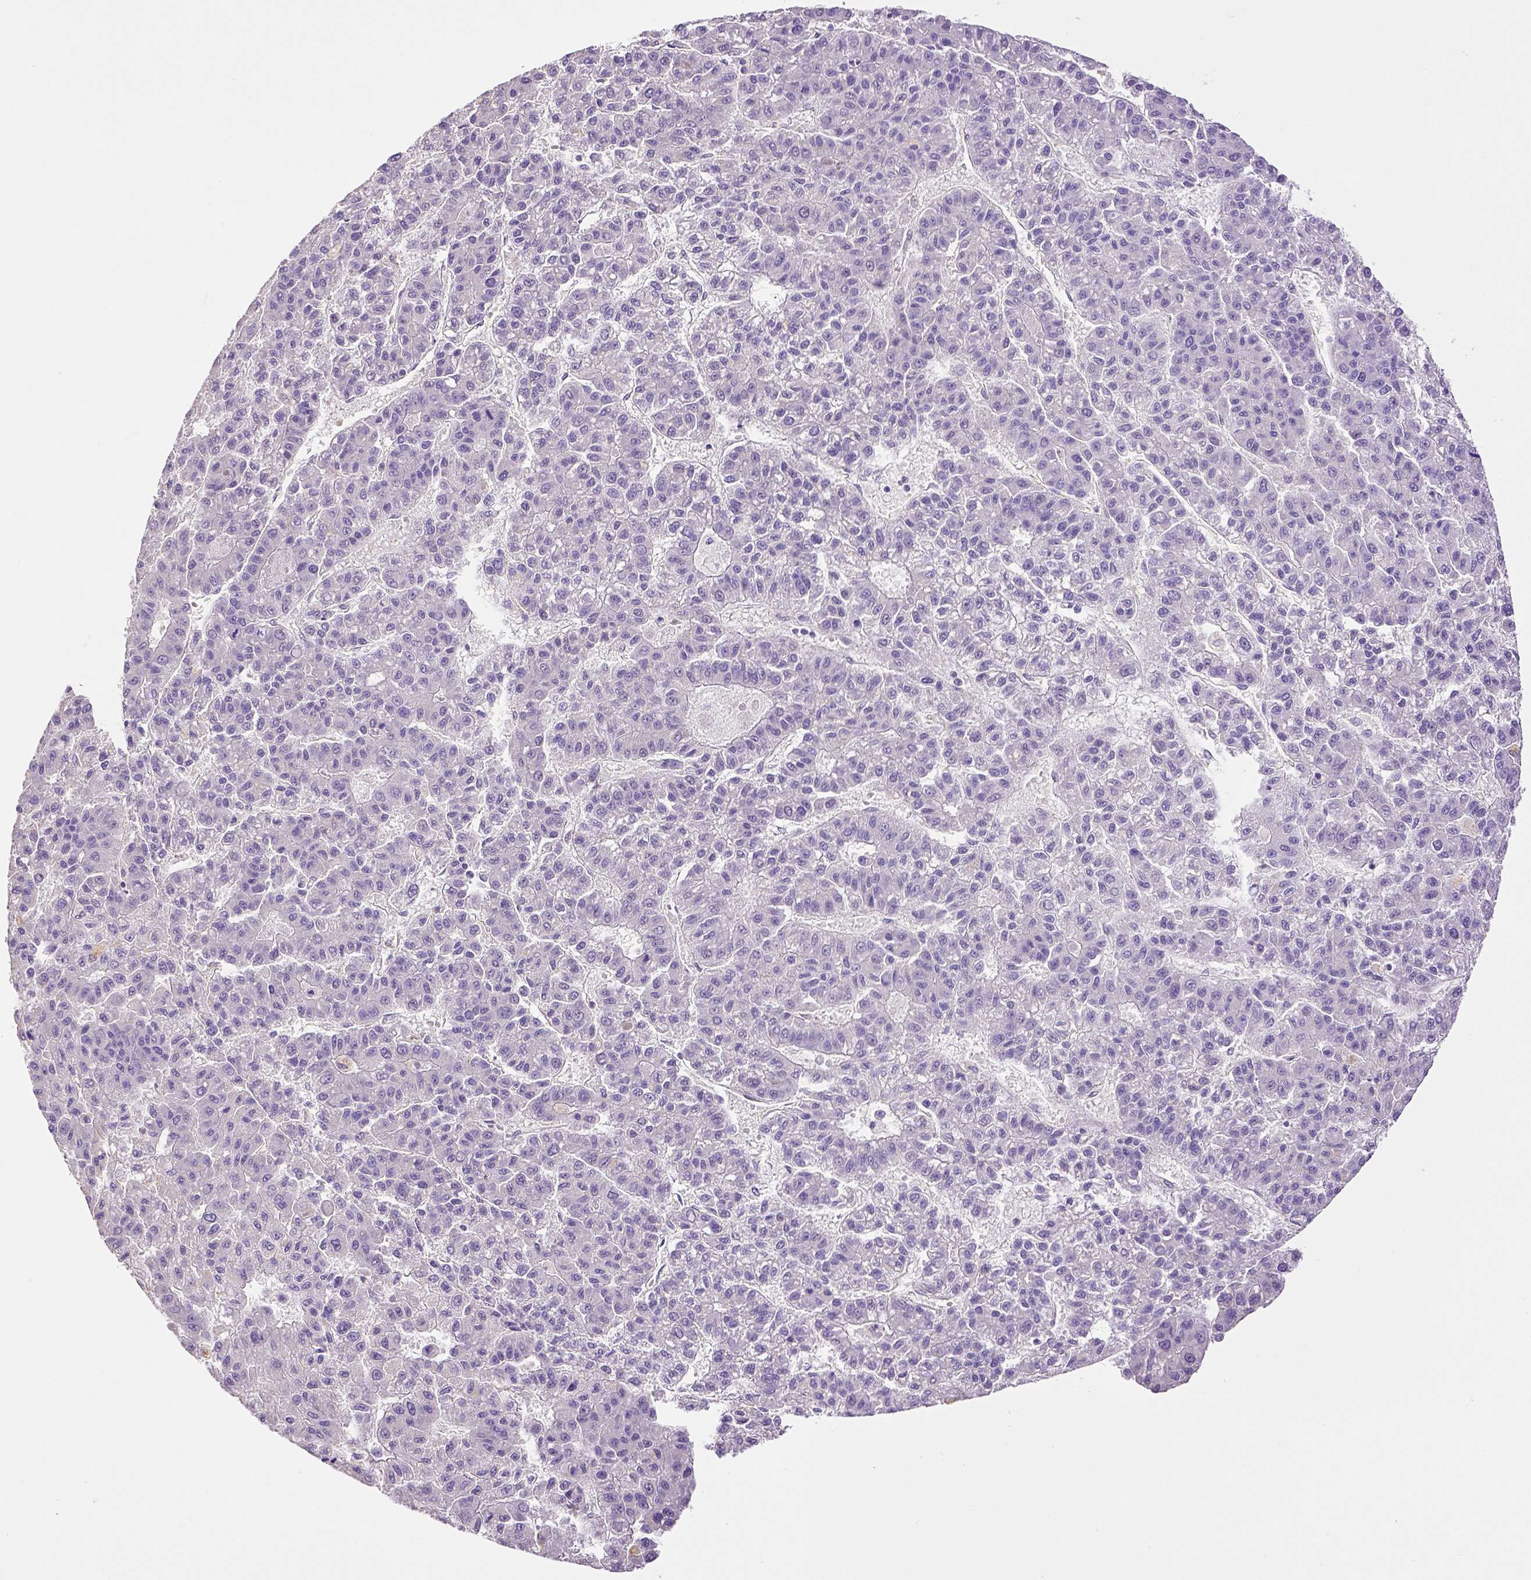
{"staining": {"intensity": "negative", "quantity": "none", "location": "none"}, "tissue": "liver cancer", "cell_type": "Tumor cells", "image_type": "cancer", "snomed": [{"axis": "morphology", "description": "Carcinoma, Hepatocellular, NOS"}, {"axis": "topography", "description": "Liver"}], "caption": "A histopathology image of liver cancer (hepatocellular carcinoma) stained for a protein shows no brown staining in tumor cells.", "gene": "THY1", "patient": {"sex": "male", "age": 70}}